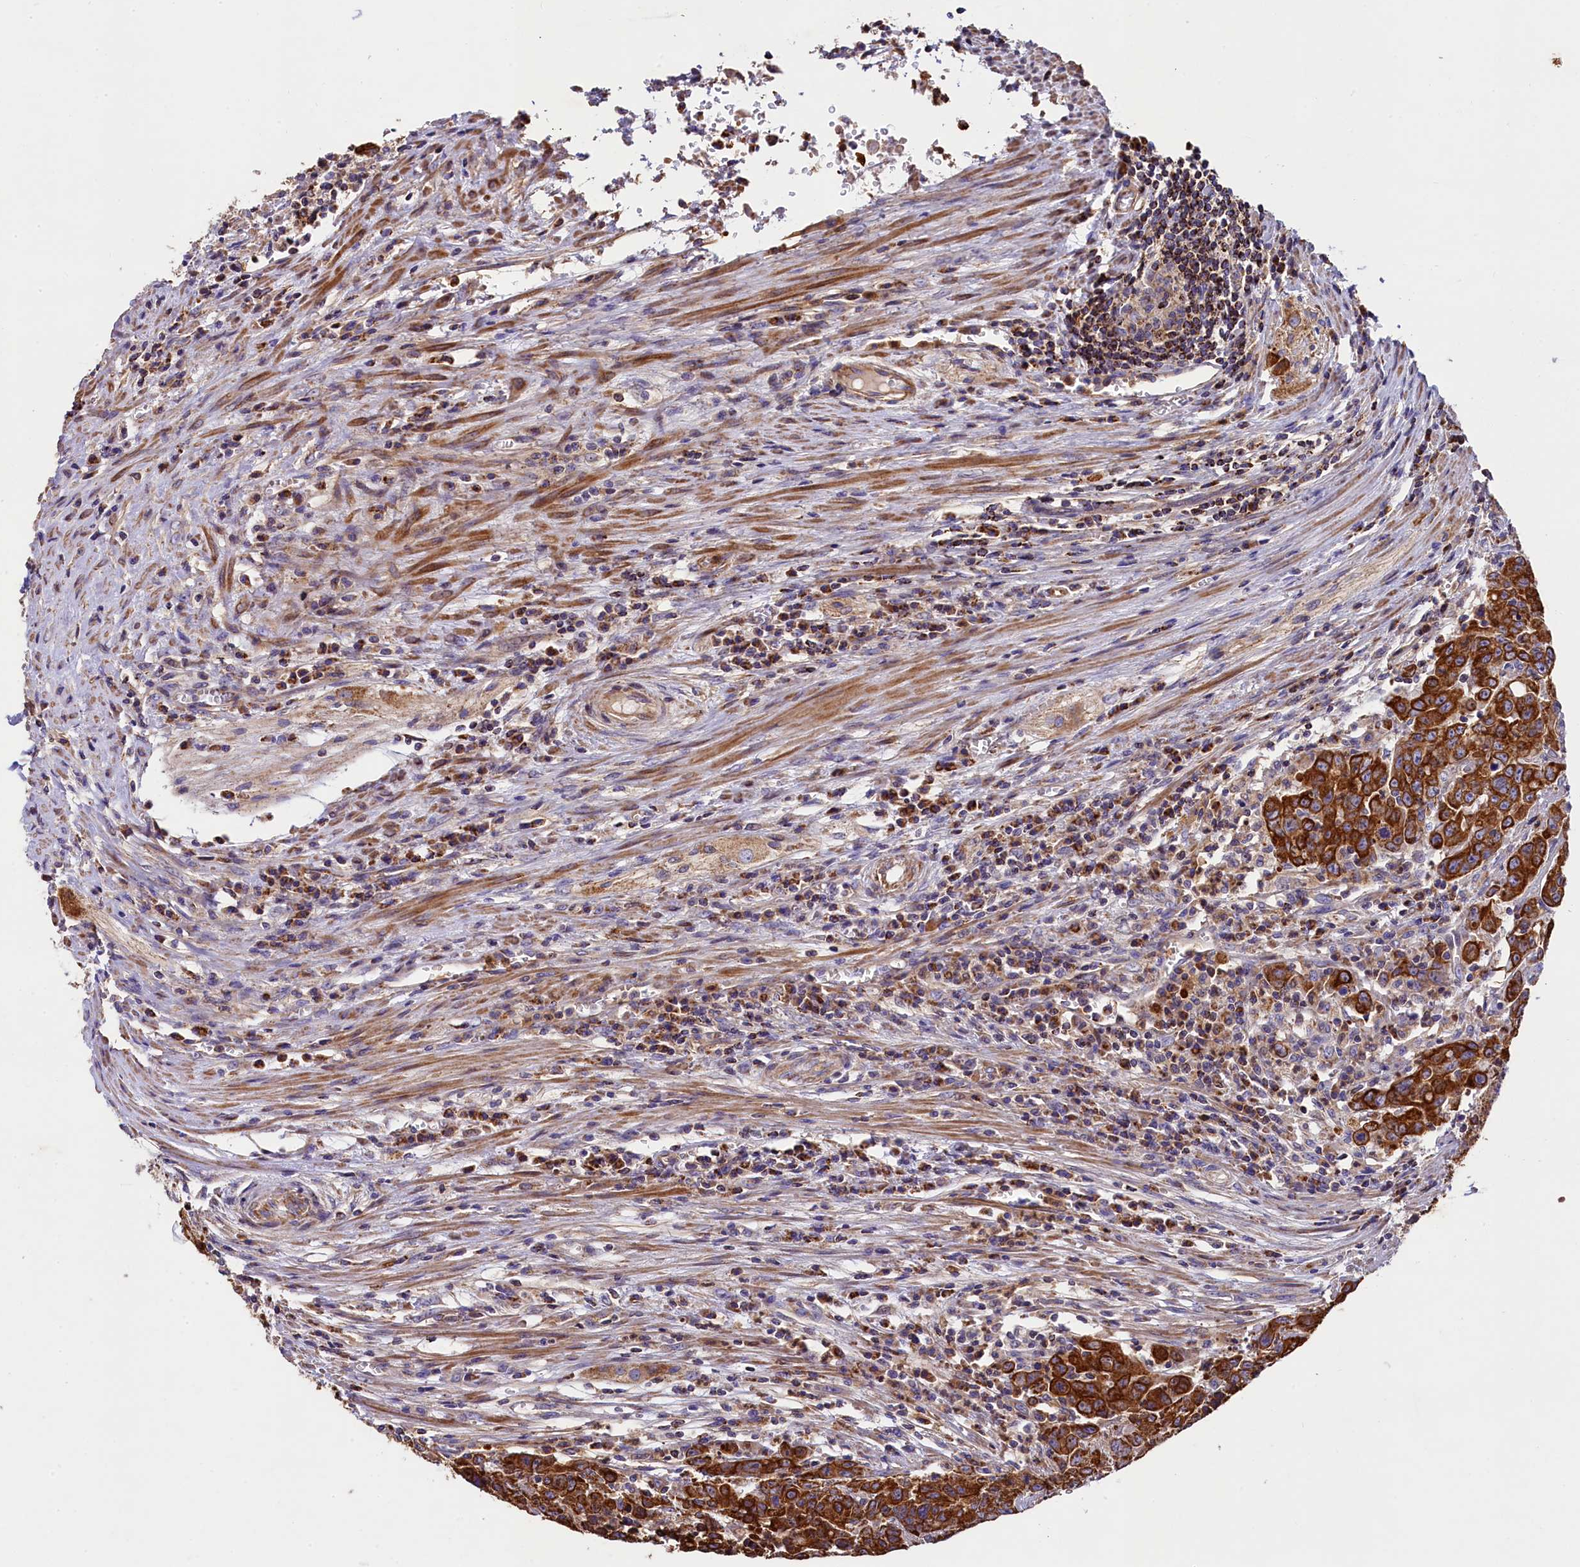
{"staining": {"intensity": "strong", "quantity": ">75%", "location": "cytoplasmic/membranous"}, "tissue": "colorectal cancer", "cell_type": "Tumor cells", "image_type": "cancer", "snomed": [{"axis": "morphology", "description": "Adenocarcinoma, NOS"}, {"axis": "topography", "description": "Colon"}], "caption": "Tumor cells demonstrate high levels of strong cytoplasmic/membranous expression in approximately >75% of cells in colorectal adenocarcinoma. The protein is stained brown, and the nuclei are stained in blue (DAB (3,3'-diaminobenzidine) IHC with brightfield microscopy, high magnification).", "gene": "CLYBL", "patient": {"sex": "male", "age": 62}}